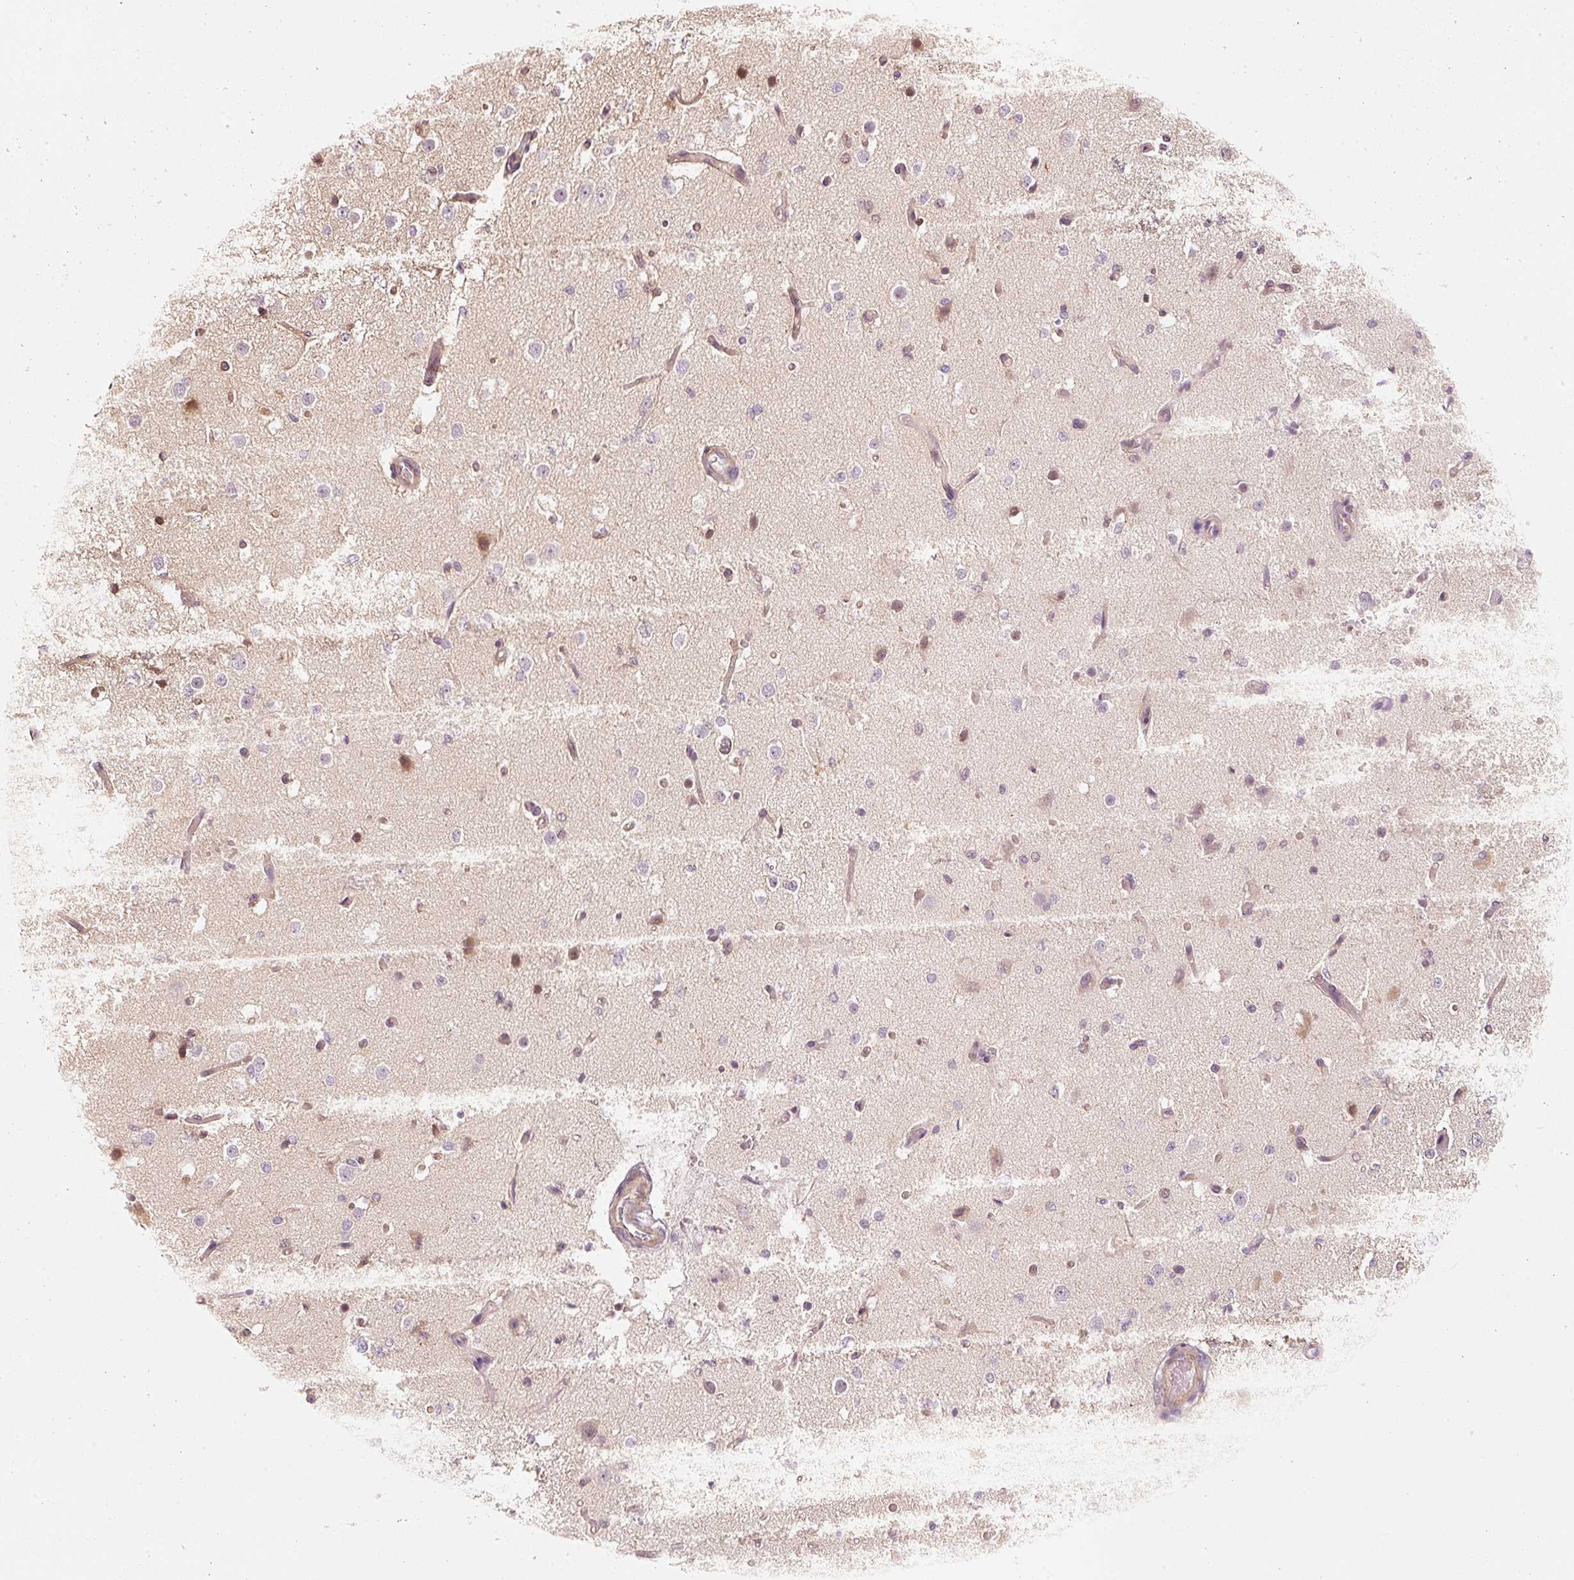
{"staining": {"intensity": "weak", "quantity": ">75%", "location": "cytoplasmic/membranous,nuclear"}, "tissue": "cerebral cortex", "cell_type": "Endothelial cells", "image_type": "normal", "snomed": [{"axis": "morphology", "description": "Normal tissue, NOS"}, {"axis": "morphology", "description": "Inflammation, NOS"}, {"axis": "topography", "description": "Cerebral cortex"}], "caption": "Immunohistochemistry histopathology image of benign cerebral cortex stained for a protein (brown), which displays low levels of weak cytoplasmic/membranous,nuclear staining in about >75% of endothelial cells.", "gene": "DAPP1", "patient": {"sex": "male", "age": 6}}